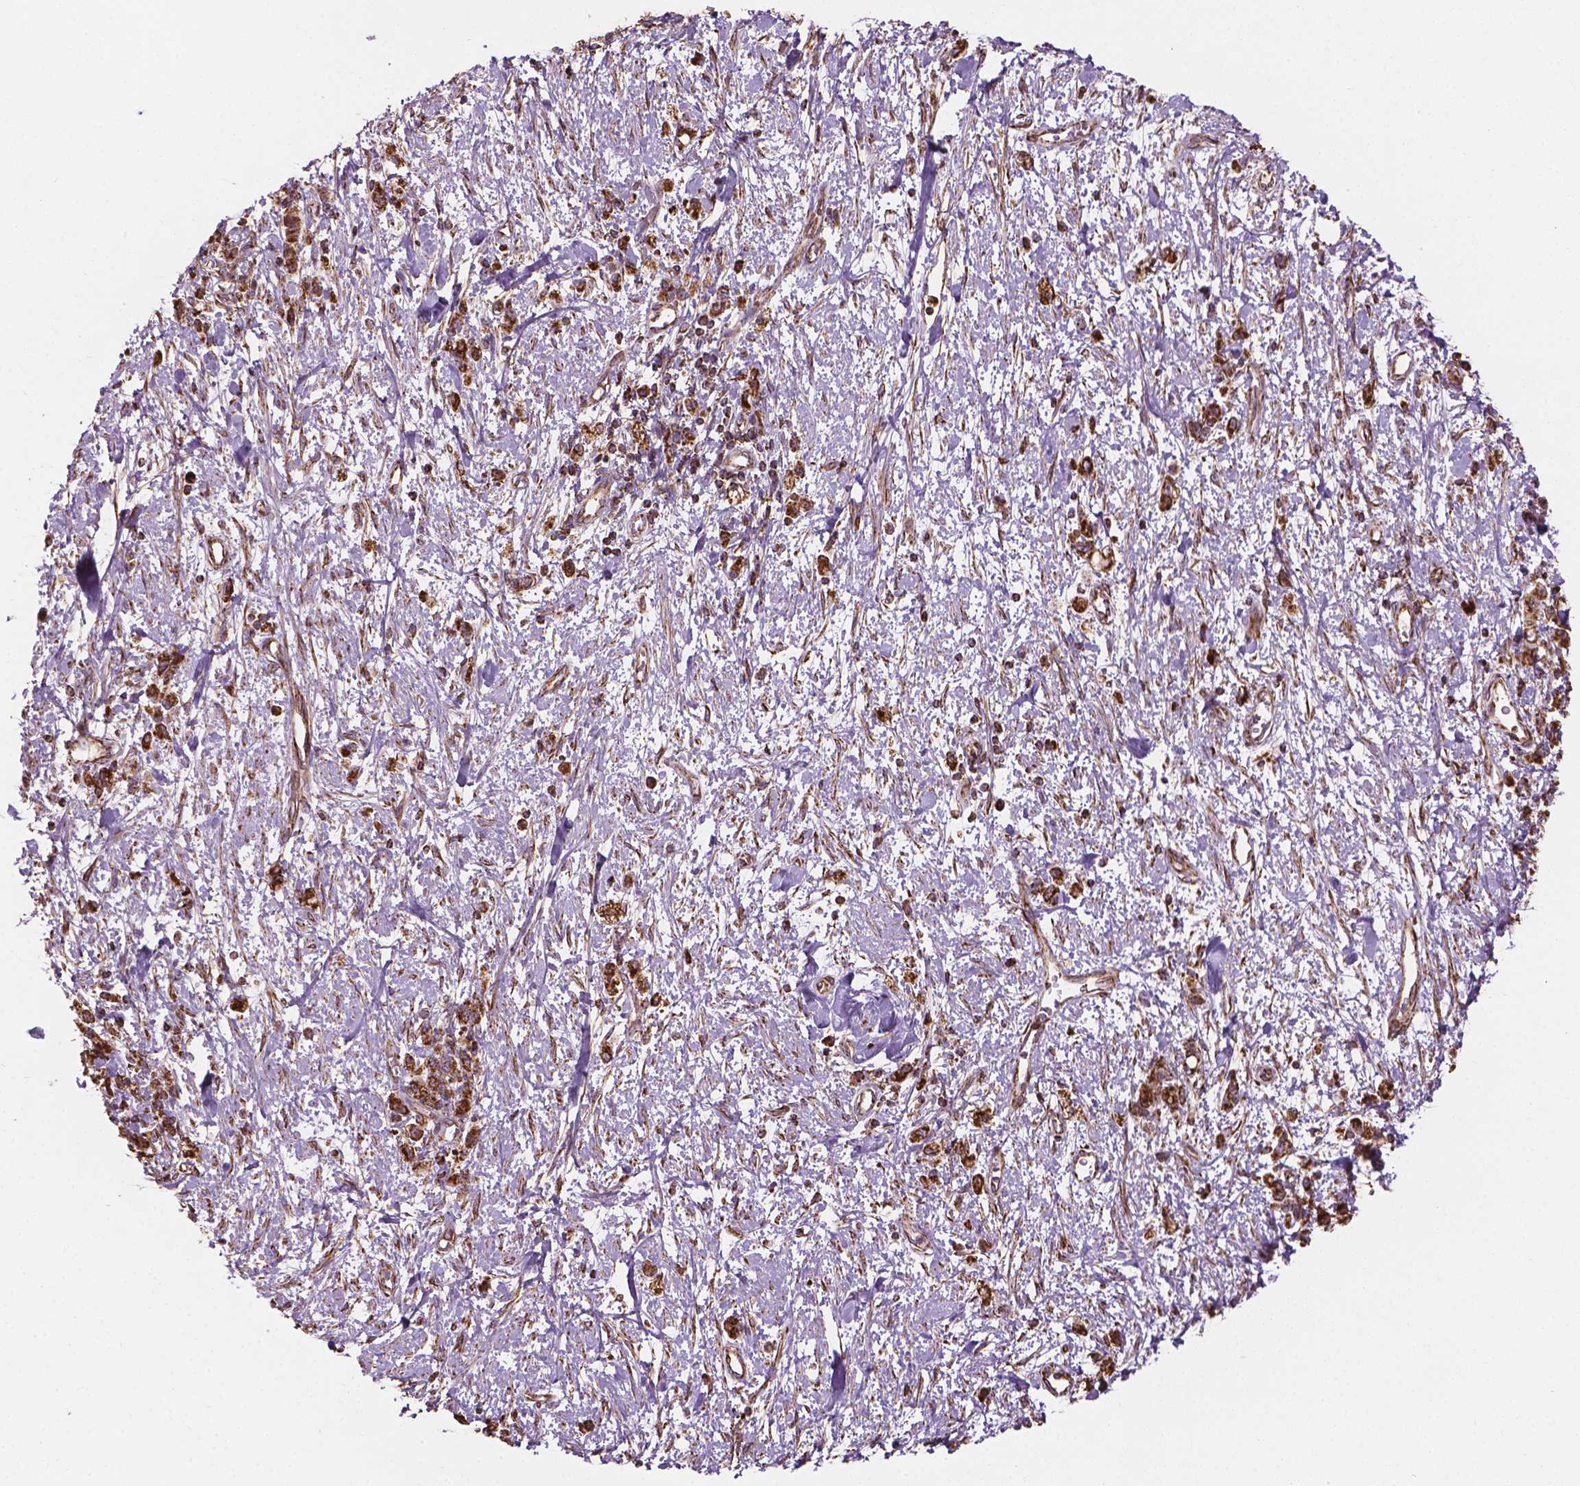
{"staining": {"intensity": "moderate", "quantity": ">75%", "location": "cytoplasmic/membranous"}, "tissue": "stomach cancer", "cell_type": "Tumor cells", "image_type": "cancer", "snomed": [{"axis": "morphology", "description": "Adenocarcinoma, NOS"}, {"axis": "topography", "description": "Stomach"}], "caption": "A brown stain shows moderate cytoplasmic/membranous positivity of a protein in adenocarcinoma (stomach) tumor cells. The staining was performed using DAB (3,3'-diaminobenzidine), with brown indicating positive protein expression. Nuclei are stained blue with hematoxylin.", "gene": "HS3ST3A1", "patient": {"sex": "male", "age": 77}}